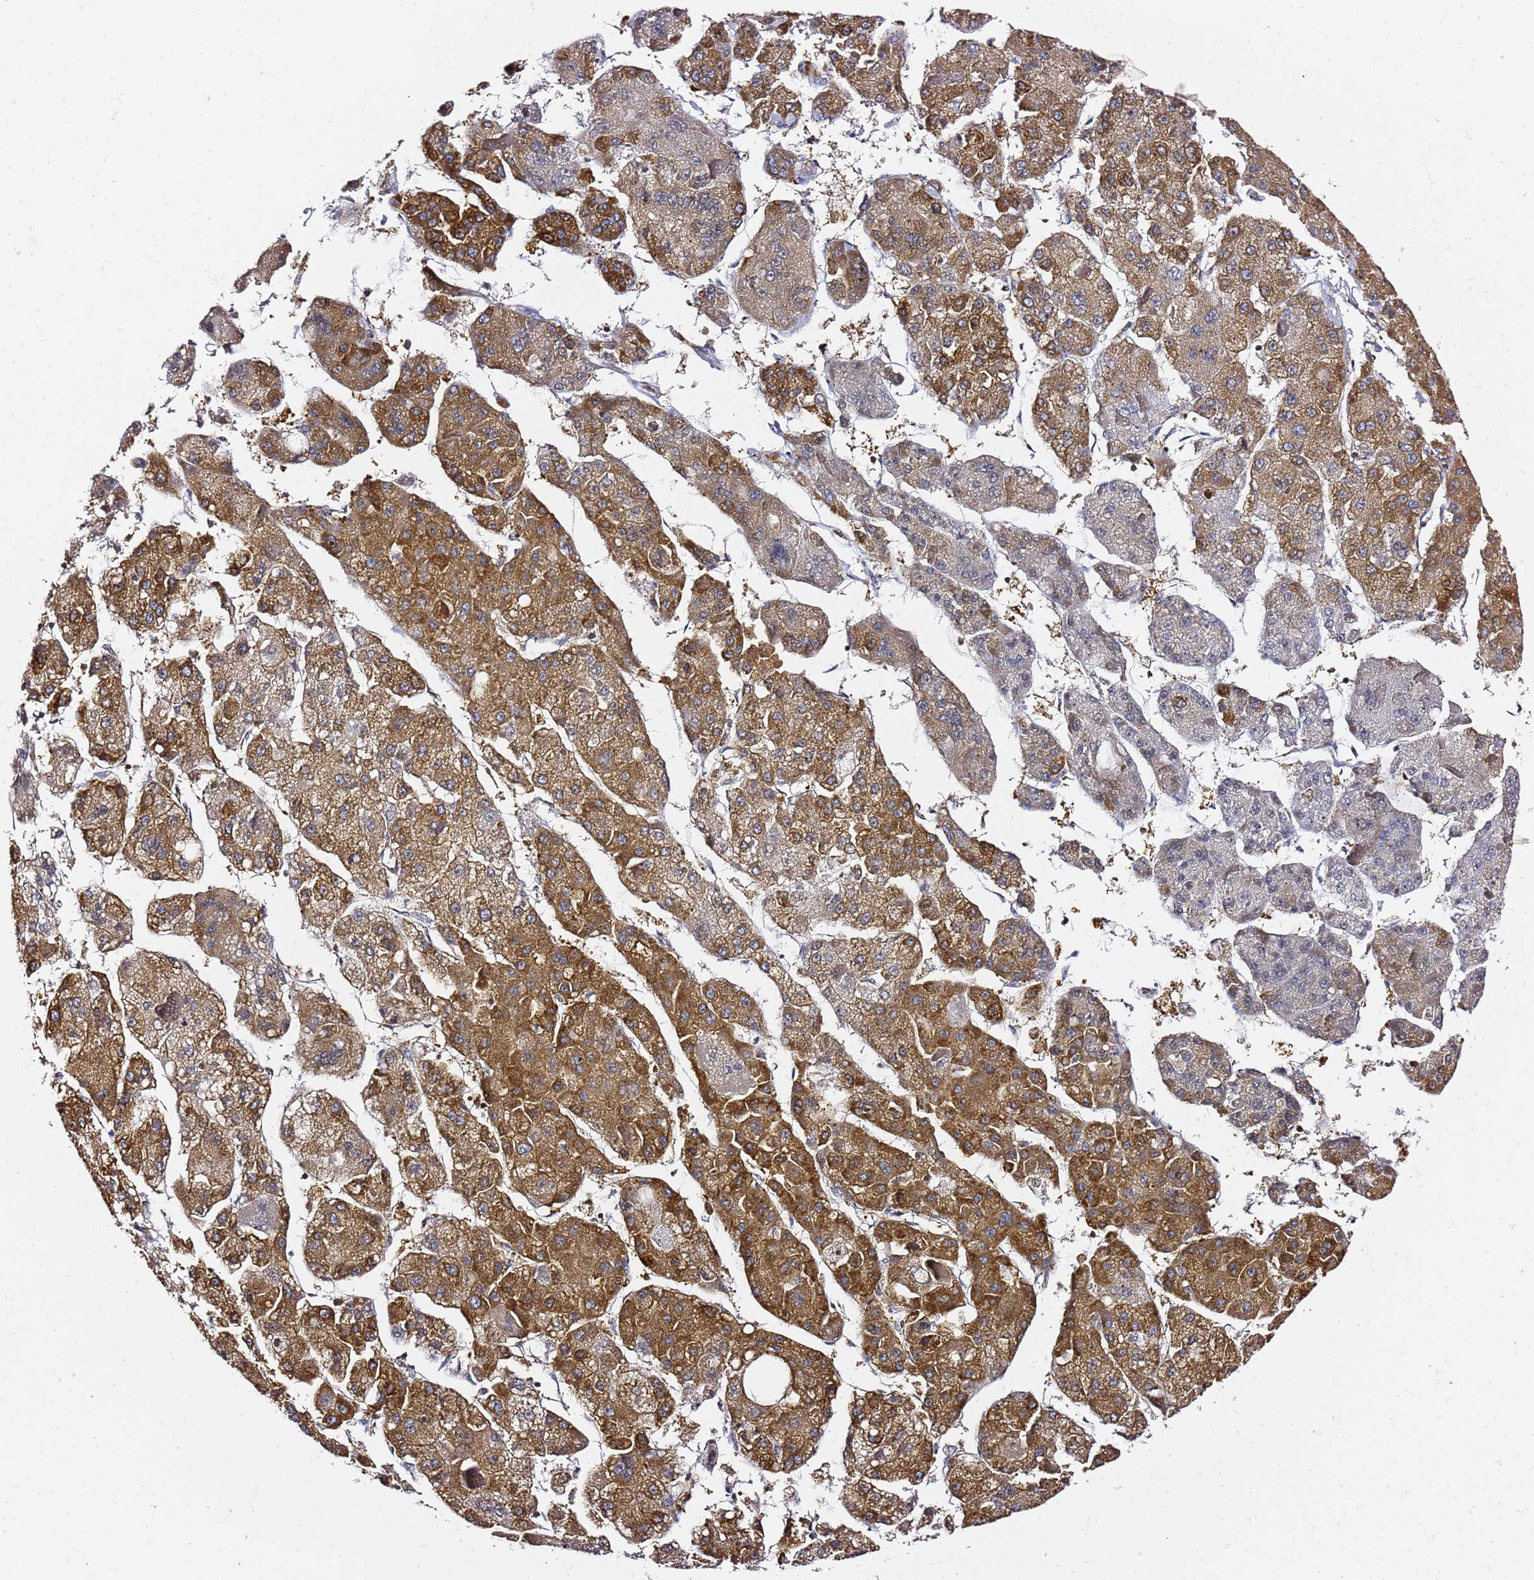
{"staining": {"intensity": "moderate", "quantity": ">75%", "location": "cytoplasmic/membranous"}, "tissue": "liver cancer", "cell_type": "Tumor cells", "image_type": "cancer", "snomed": [{"axis": "morphology", "description": "Carcinoma, Hepatocellular, NOS"}, {"axis": "topography", "description": "Liver"}], "caption": "Immunohistochemistry (DAB (3,3'-diaminobenzidine)) staining of liver cancer displays moderate cytoplasmic/membranous protein expression in approximately >75% of tumor cells.", "gene": "TPST1", "patient": {"sex": "female", "age": 73}}